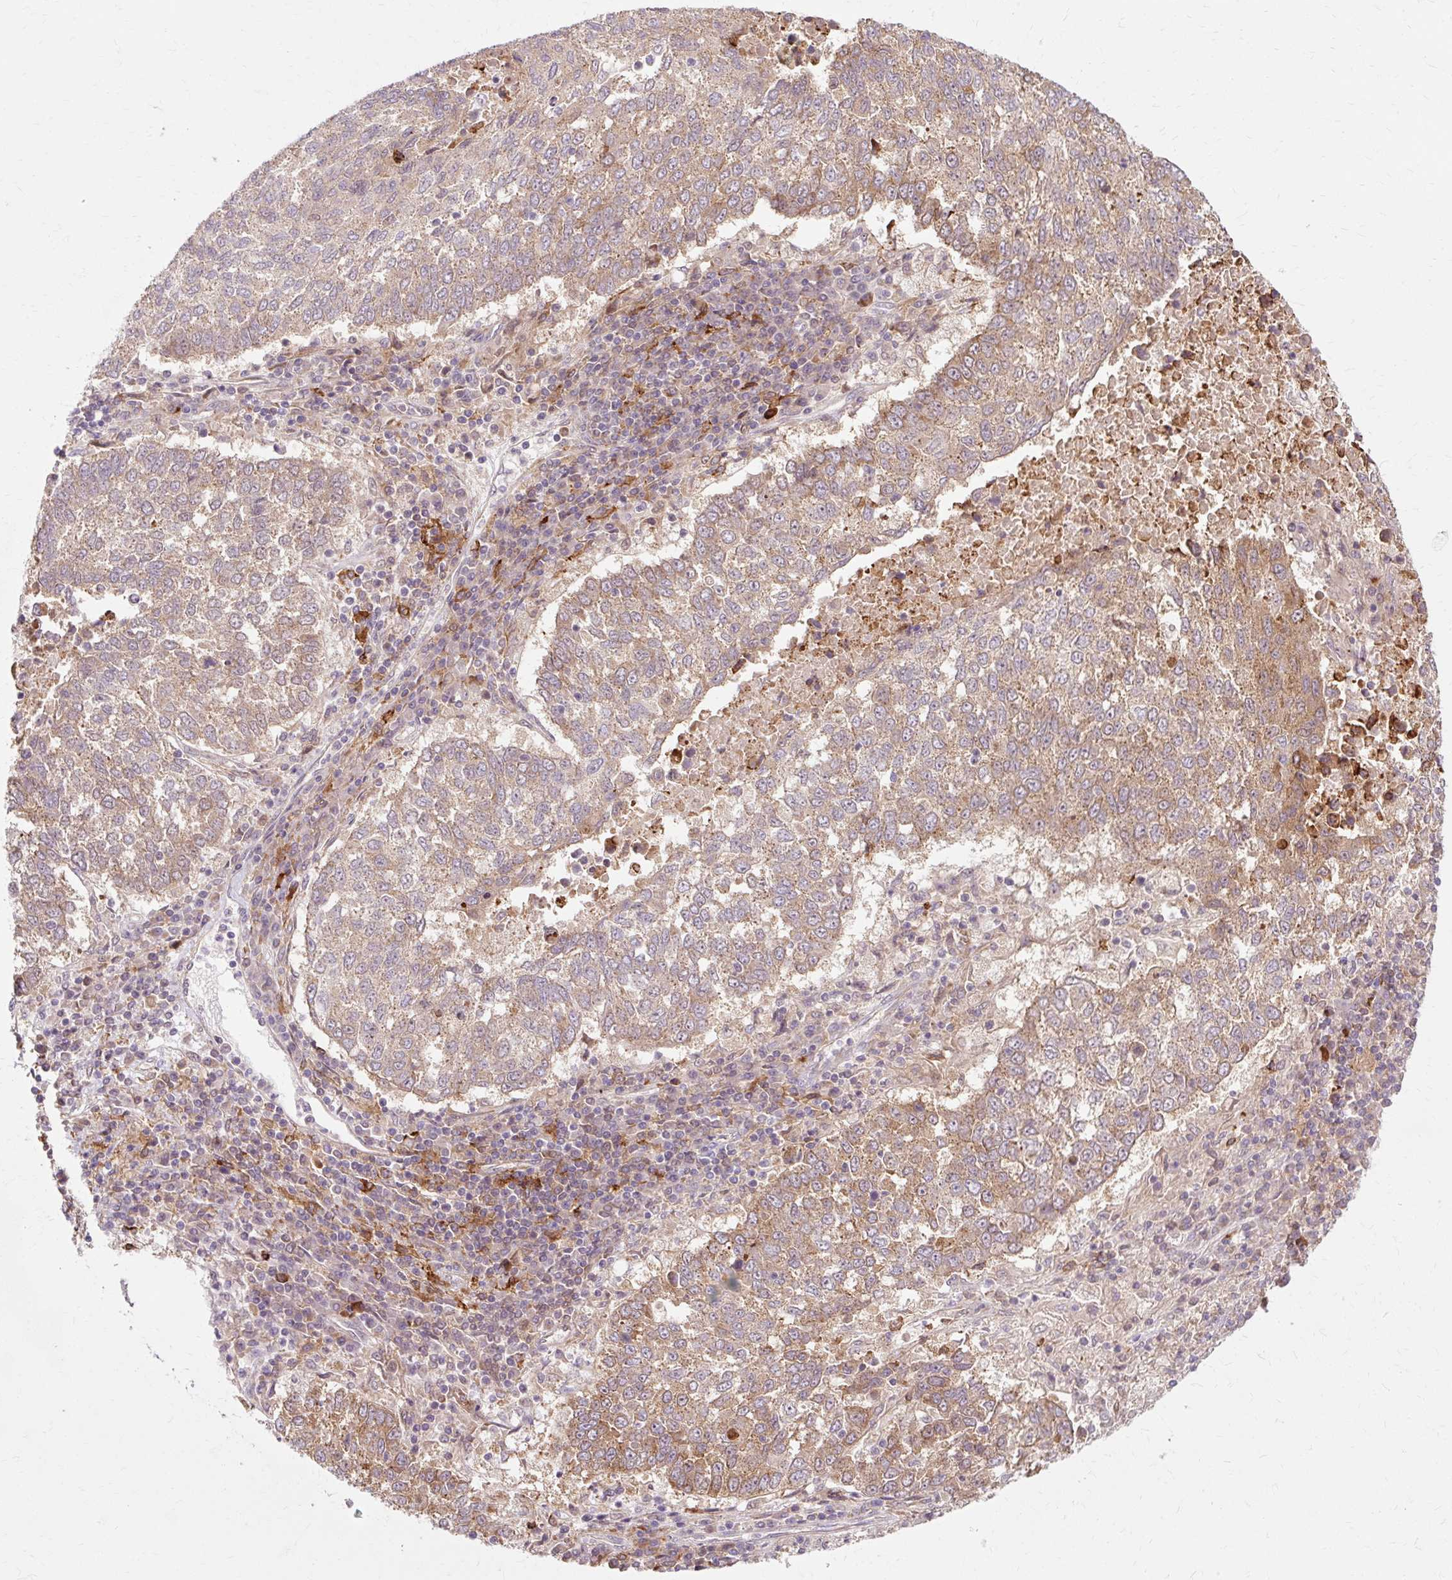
{"staining": {"intensity": "weak", "quantity": ">75%", "location": "cytoplasmic/membranous"}, "tissue": "lung cancer", "cell_type": "Tumor cells", "image_type": "cancer", "snomed": [{"axis": "morphology", "description": "Squamous cell carcinoma, NOS"}, {"axis": "topography", "description": "Lung"}], "caption": "Tumor cells display weak cytoplasmic/membranous expression in approximately >75% of cells in lung cancer (squamous cell carcinoma). (IHC, brightfield microscopy, high magnification).", "gene": "GEMIN2", "patient": {"sex": "male", "age": 73}}